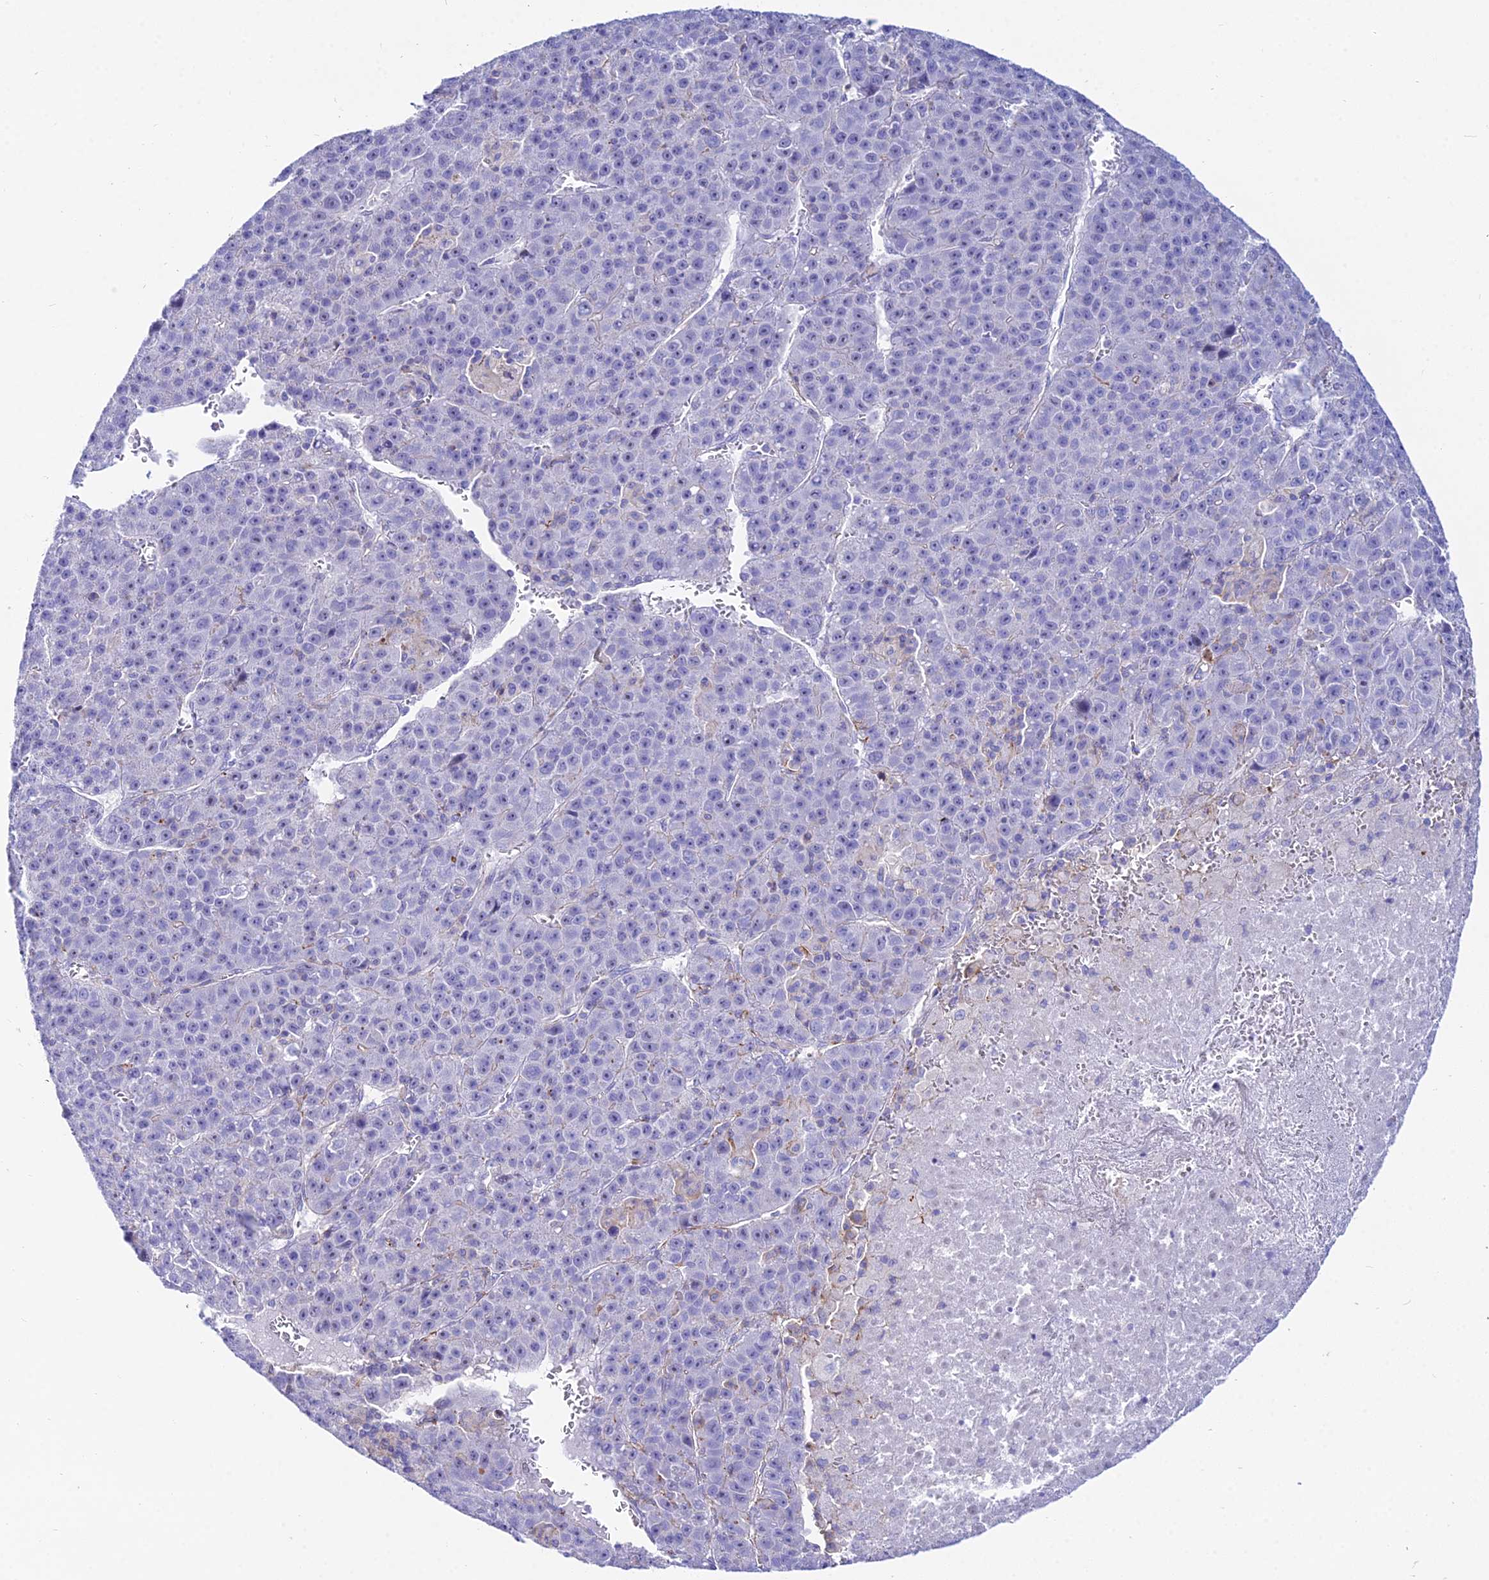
{"staining": {"intensity": "moderate", "quantity": "<25%", "location": "cytoplasmic/membranous"}, "tissue": "liver cancer", "cell_type": "Tumor cells", "image_type": "cancer", "snomed": [{"axis": "morphology", "description": "Carcinoma, Hepatocellular, NOS"}, {"axis": "topography", "description": "Liver"}], "caption": "Brown immunohistochemical staining in human liver cancer (hepatocellular carcinoma) shows moderate cytoplasmic/membranous expression in approximately <25% of tumor cells. (IHC, brightfield microscopy, high magnification).", "gene": "DLX1", "patient": {"sex": "female", "age": 53}}